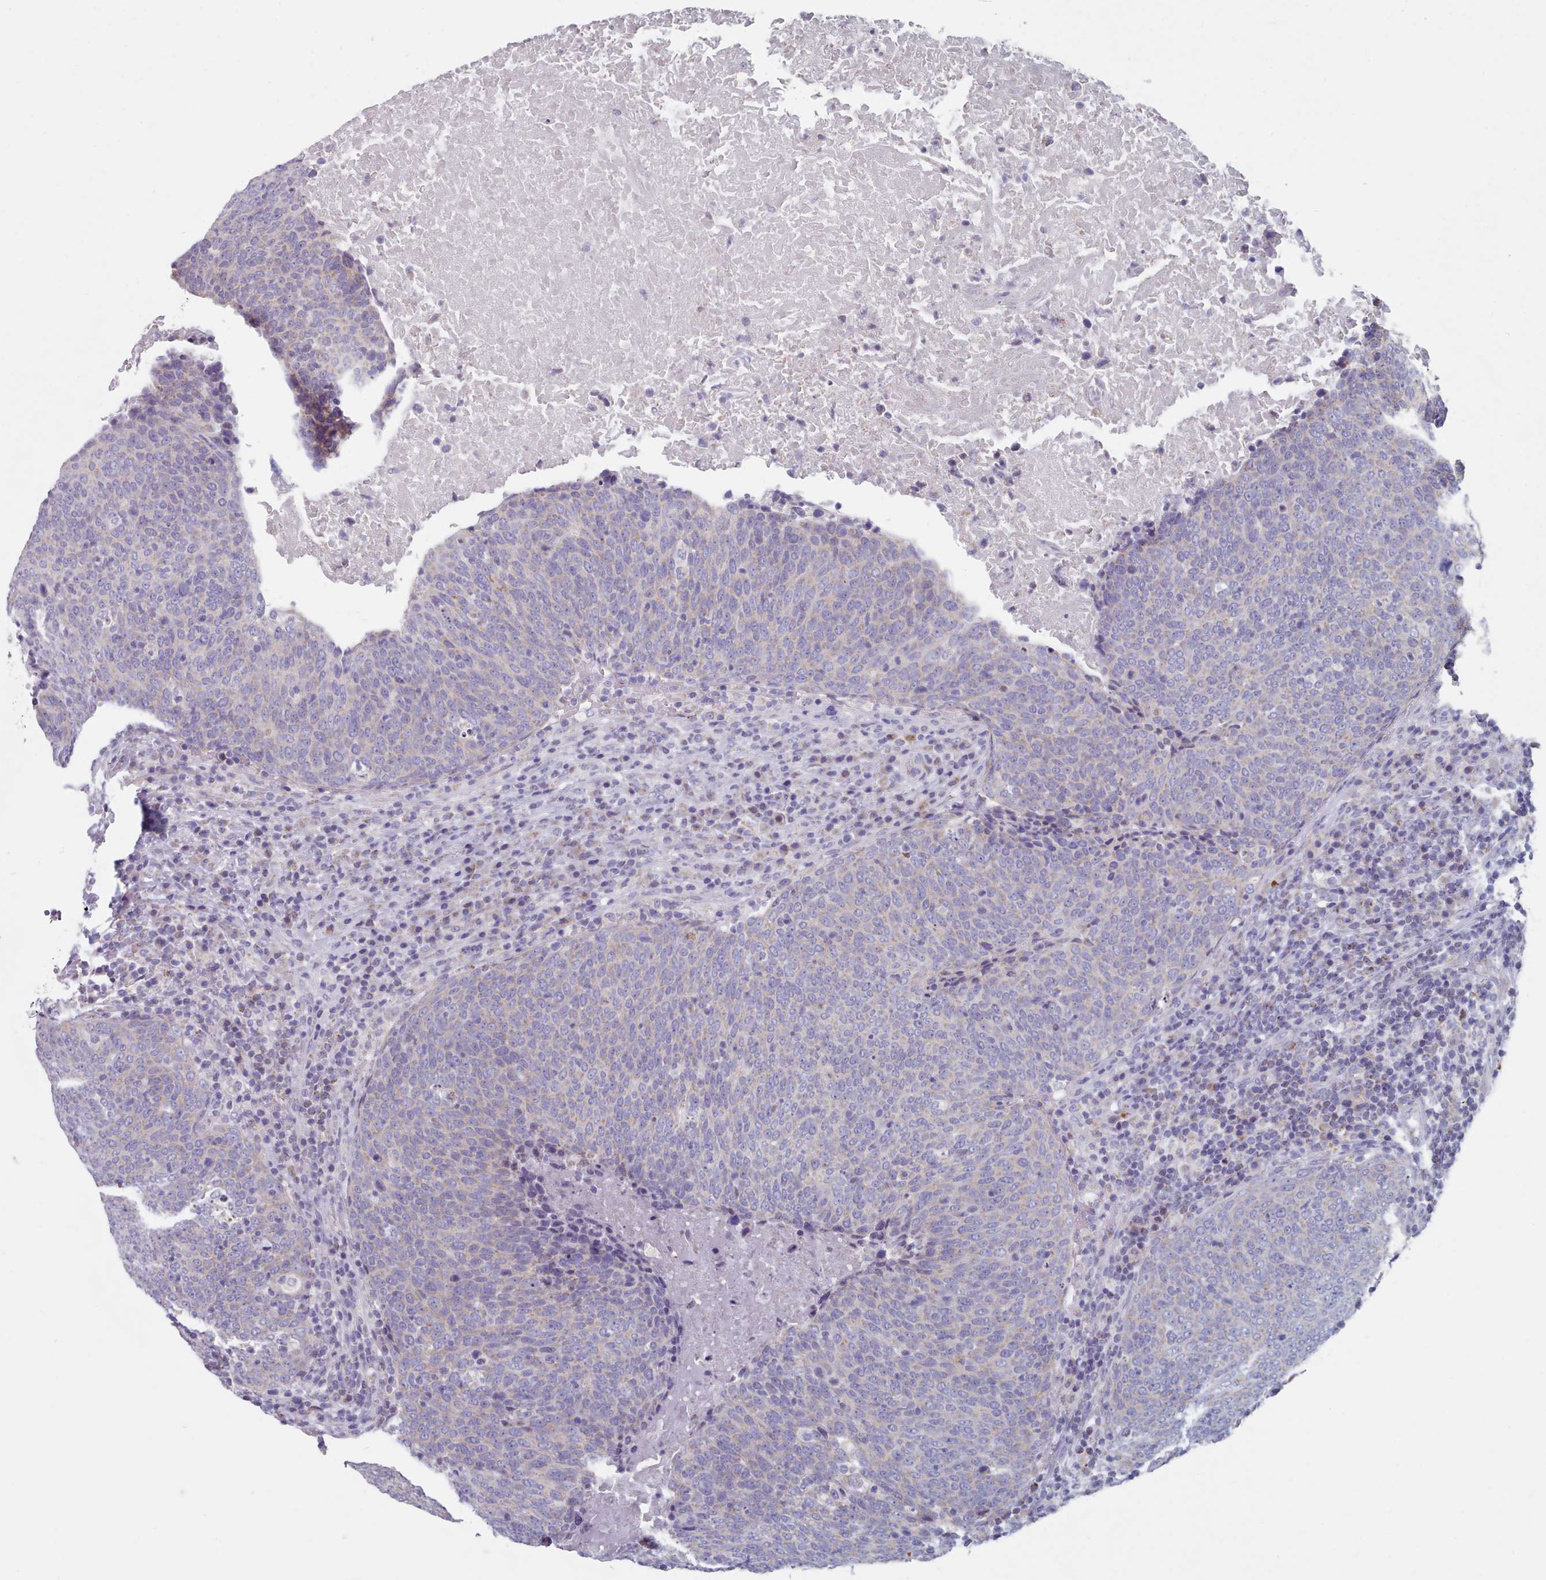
{"staining": {"intensity": "negative", "quantity": "none", "location": "none"}, "tissue": "head and neck cancer", "cell_type": "Tumor cells", "image_type": "cancer", "snomed": [{"axis": "morphology", "description": "Squamous cell carcinoma, NOS"}, {"axis": "morphology", "description": "Squamous cell carcinoma, metastatic, NOS"}, {"axis": "topography", "description": "Lymph node"}, {"axis": "topography", "description": "Head-Neck"}], "caption": "This is an IHC histopathology image of metastatic squamous cell carcinoma (head and neck). There is no staining in tumor cells.", "gene": "HAO1", "patient": {"sex": "male", "age": 62}}